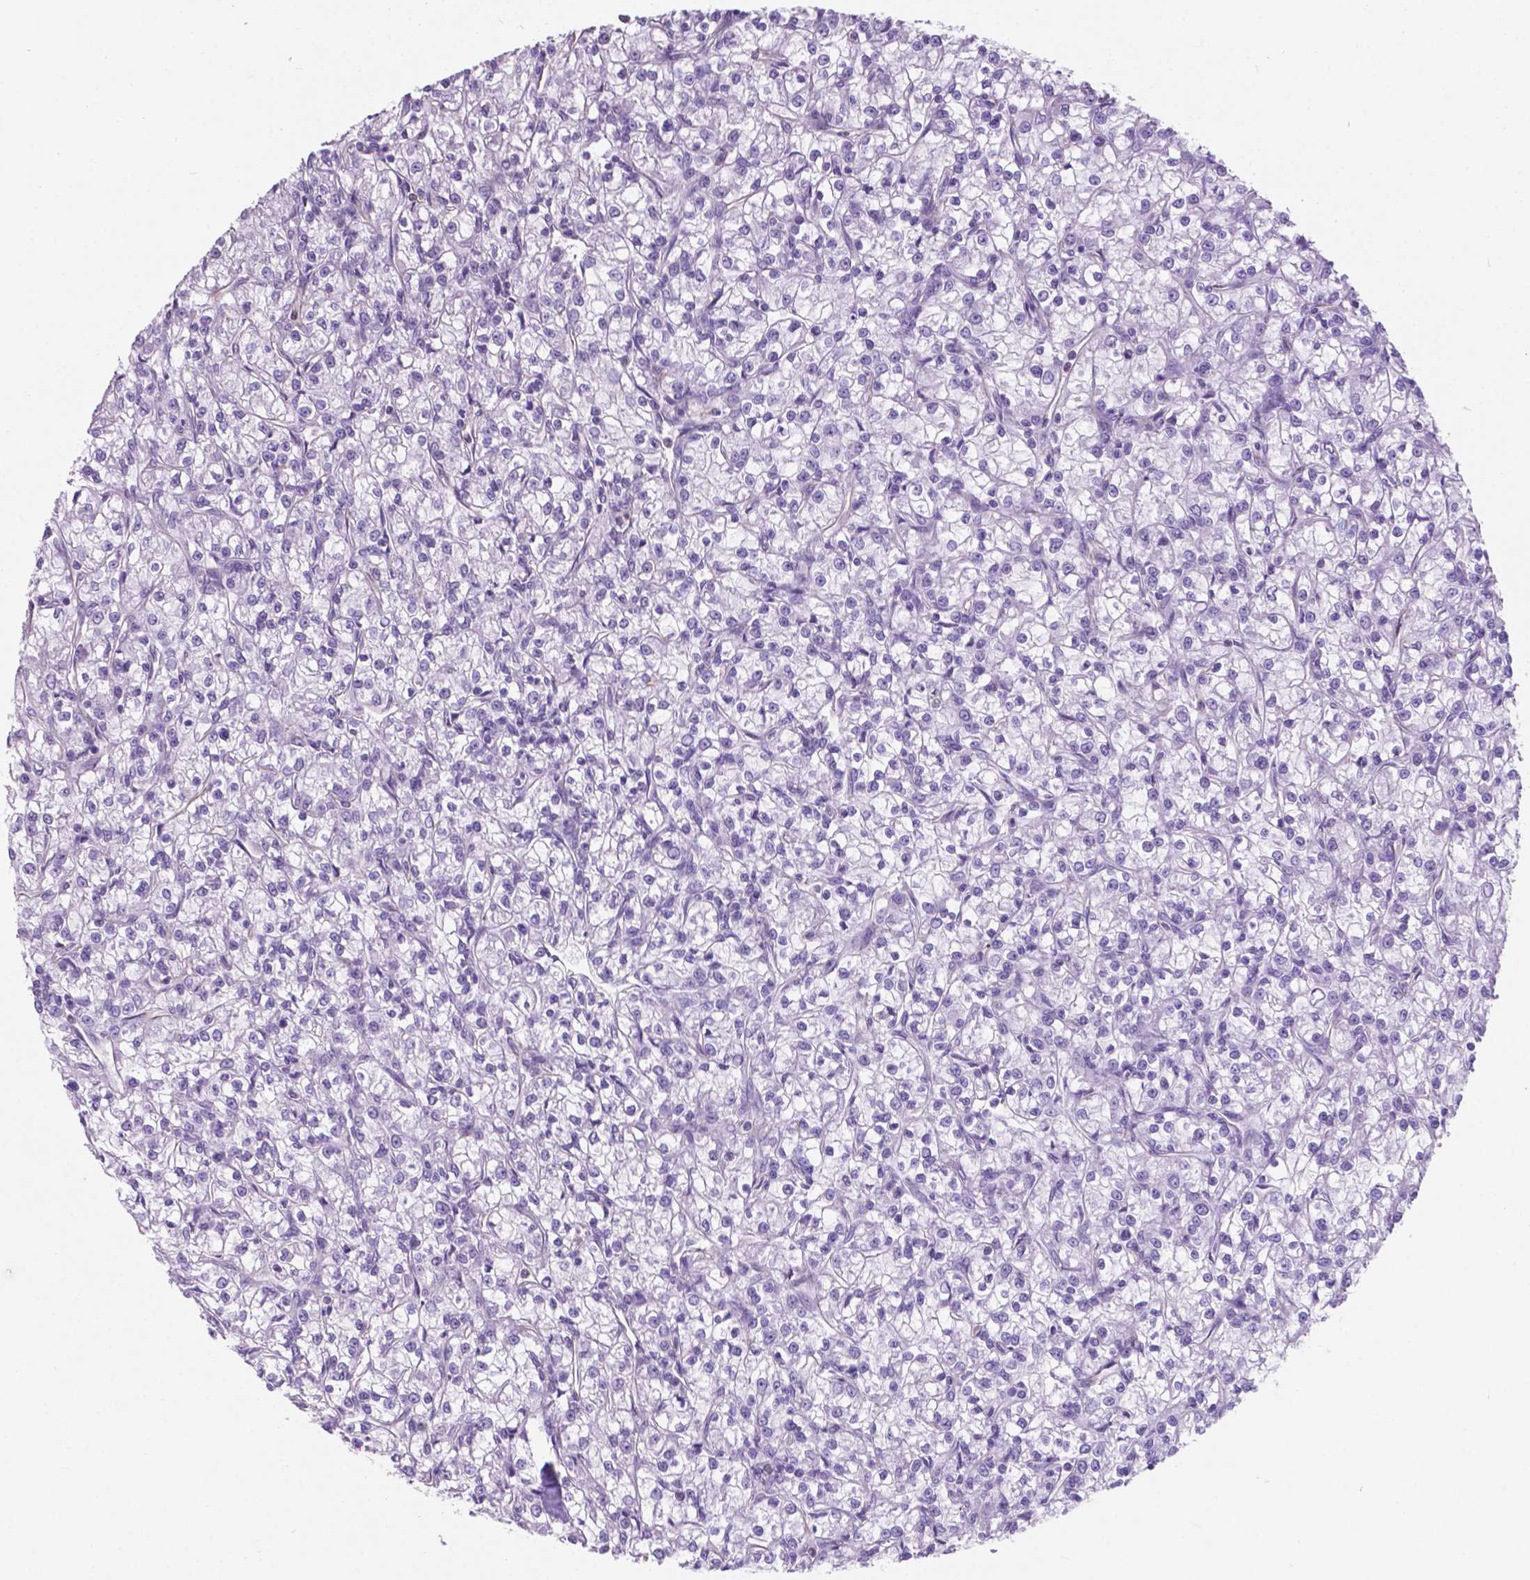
{"staining": {"intensity": "negative", "quantity": "none", "location": "none"}, "tissue": "renal cancer", "cell_type": "Tumor cells", "image_type": "cancer", "snomed": [{"axis": "morphology", "description": "Adenocarcinoma, NOS"}, {"axis": "topography", "description": "Kidney"}], "caption": "High magnification brightfield microscopy of renal cancer (adenocarcinoma) stained with DAB (brown) and counterstained with hematoxylin (blue): tumor cells show no significant expression.", "gene": "AMOT", "patient": {"sex": "female", "age": 59}}